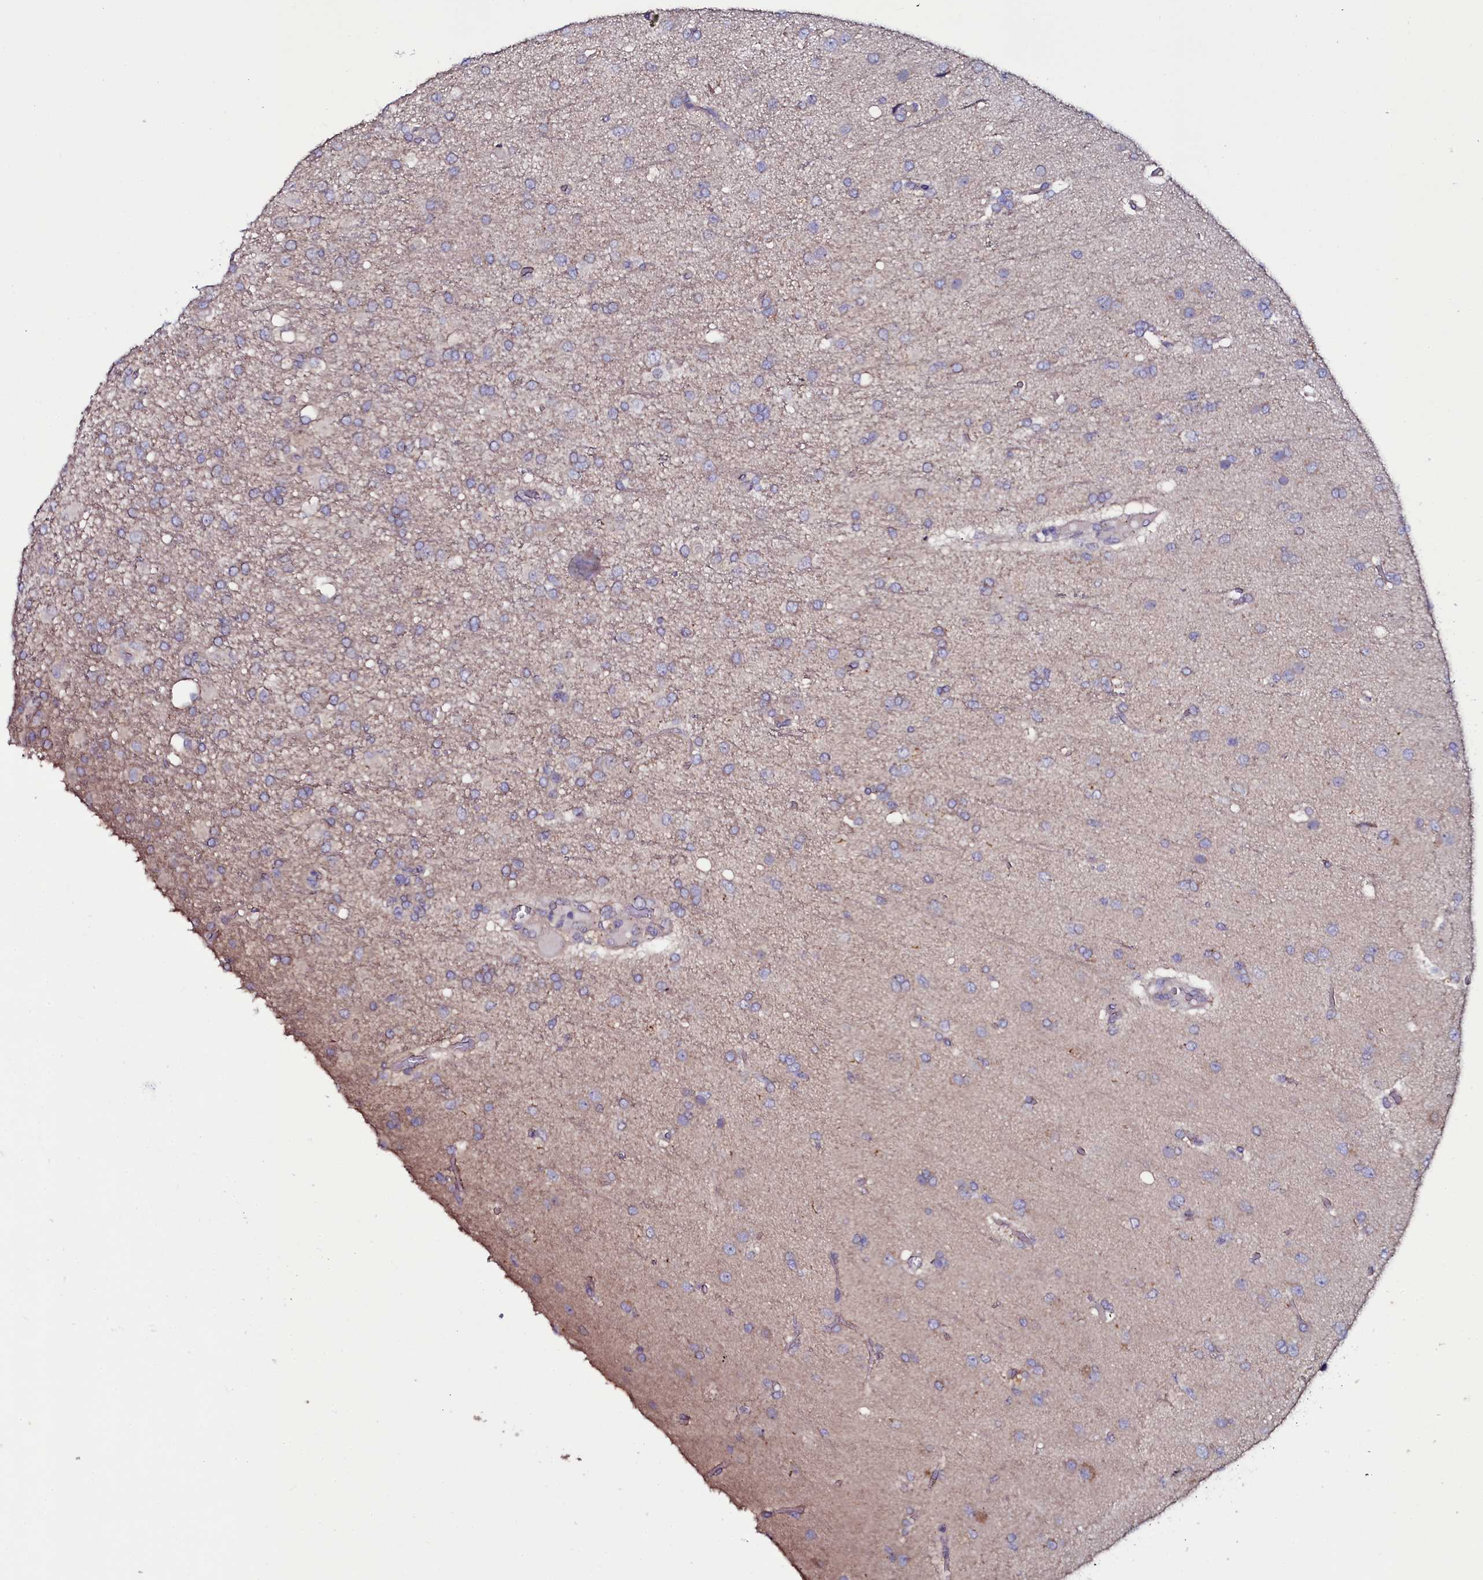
{"staining": {"intensity": "negative", "quantity": "none", "location": "none"}, "tissue": "glioma", "cell_type": "Tumor cells", "image_type": "cancer", "snomed": [{"axis": "morphology", "description": "Glioma, malignant, High grade"}, {"axis": "topography", "description": "Brain"}], "caption": "The IHC photomicrograph has no significant staining in tumor cells of glioma tissue.", "gene": "USPL1", "patient": {"sex": "female", "age": 74}}